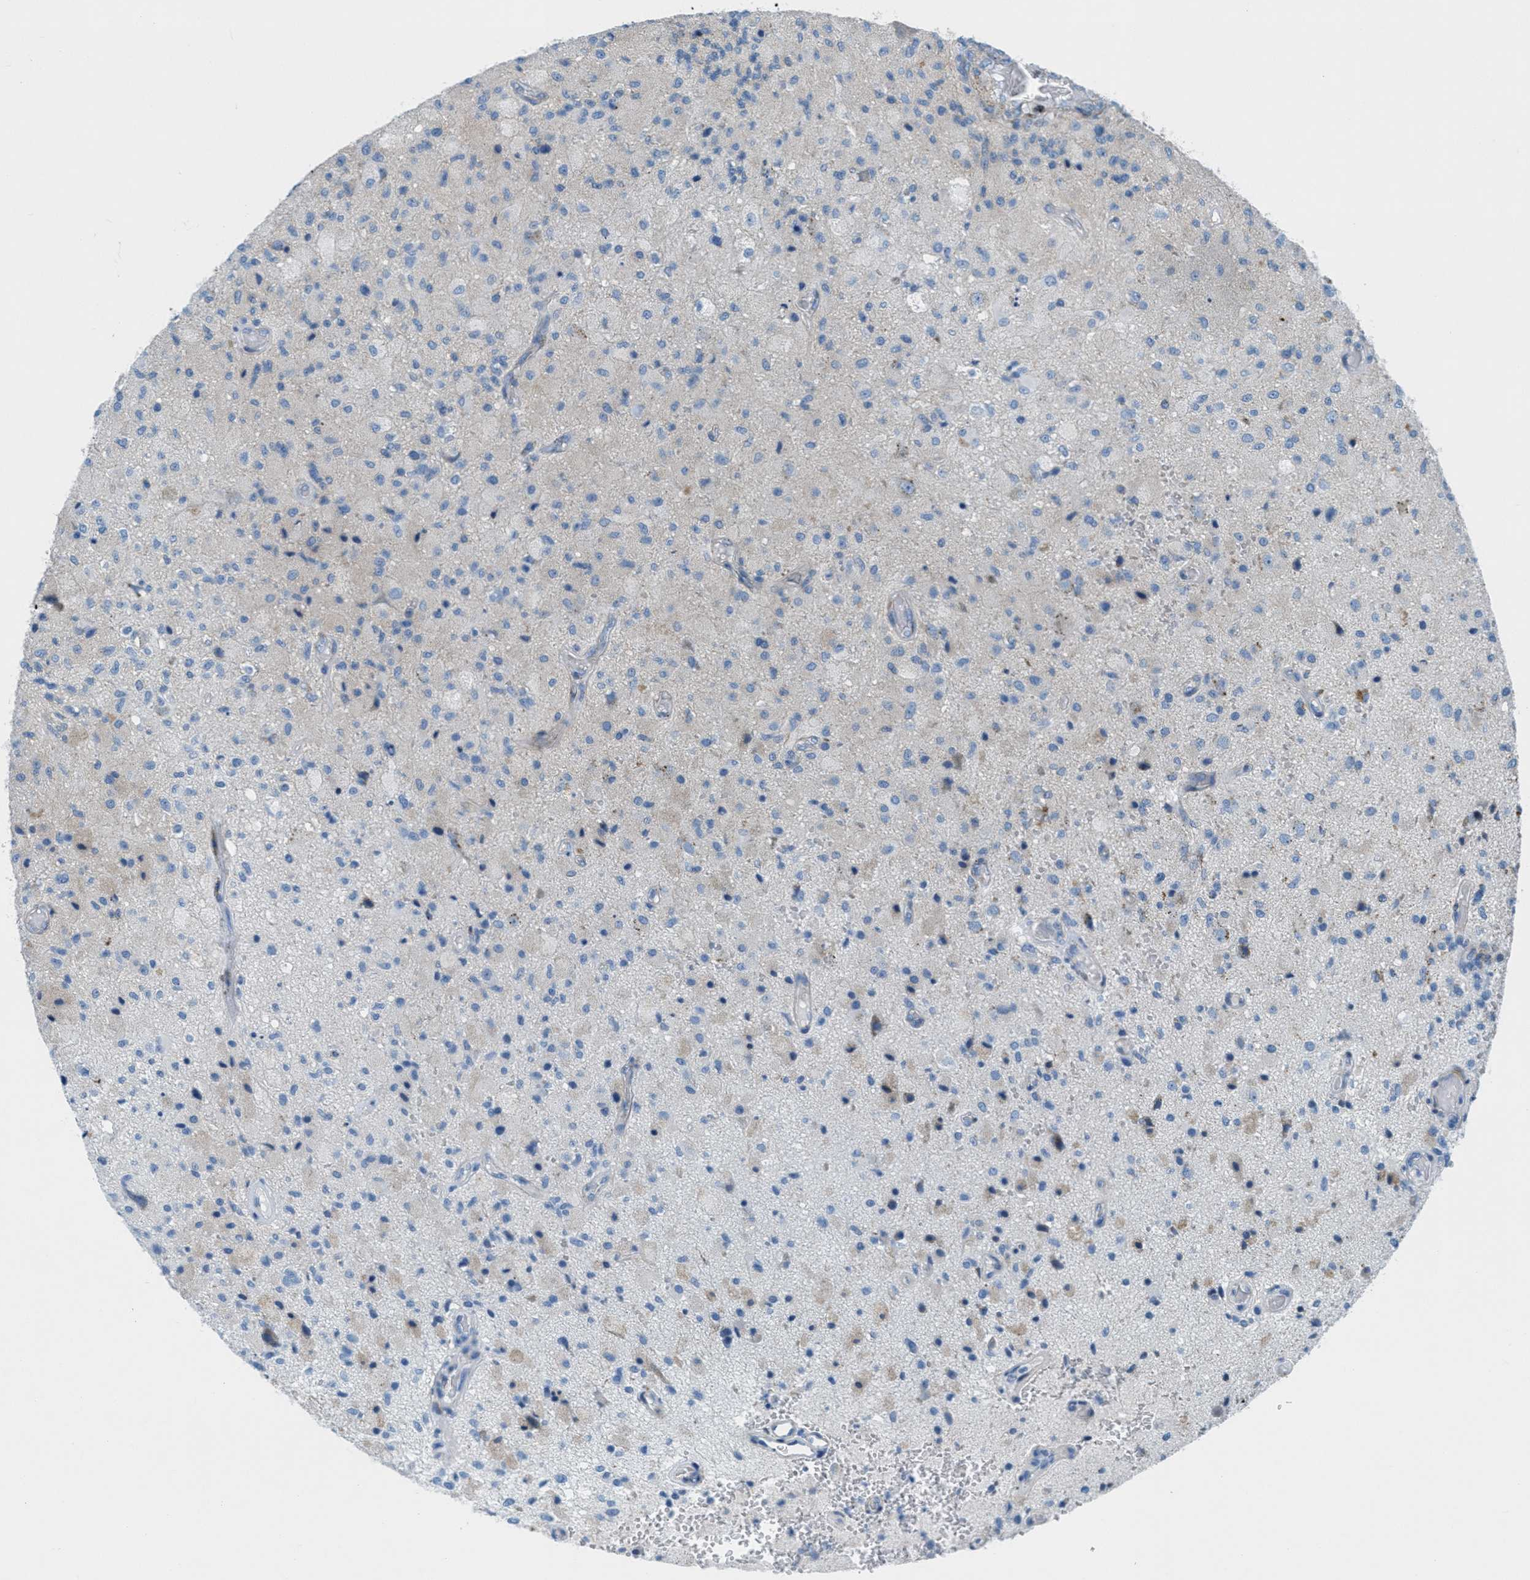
{"staining": {"intensity": "negative", "quantity": "none", "location": "none"}, "tissue": "glioma", "cell_type": "Tumor cells", "image_type": "cancer", "snomed": [{"axis": "morphology", "description": "Normal tissue, NOS"}, {"axis": "morphology", "description": "Glioma, malignant, High grade"}, {"axis": "topography", "description": "Cerebral cortex"}], "caption": "This image is of glioma stained with immunohistochemistry (IHC) to label a protein in brown with the nuclei are counter-stained blue. There is no staining in tumor cells.", "gene": "MFSD13A", "patient": {"sex": "male", "age": 77}}